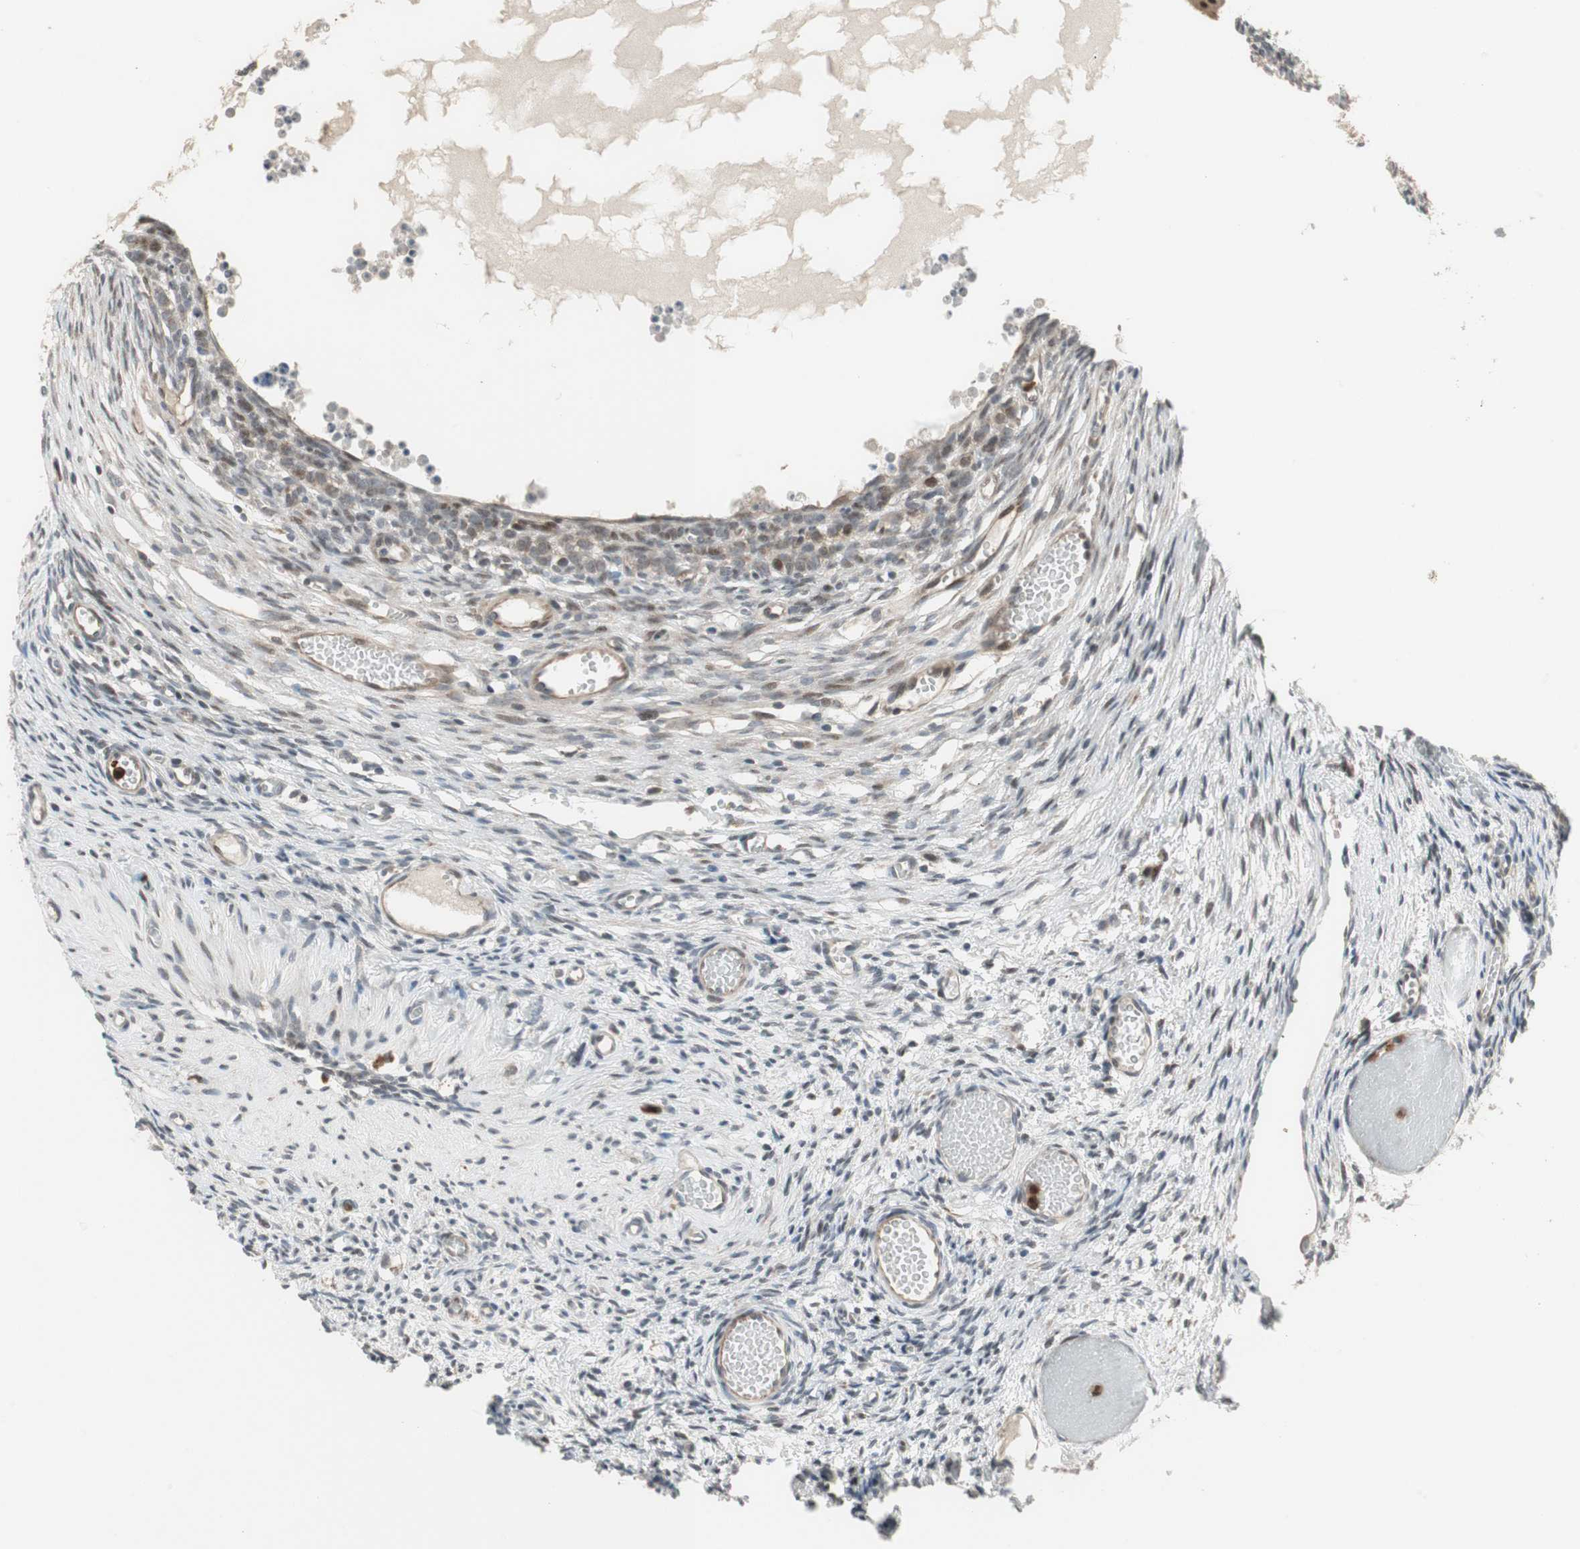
{"staining": {"intensity": "weak", "quantity": "<25%", "location": "nuclear"}, "tissue": "ovary", "cell_type": "Ovarian stroma cells", "image_type": "normal", "snomed": [{"axis": "morphology", "description": "Normal tissue, NOS"}, {"axis": "topography", "description": "Ovary"}], "caption": "IHC photomicrograph of benign ovary: ovary stained with DAB (3,3'-diaminobenzidine) shows no significant protein expression in ovarian stroma cells.", "gene": "SNX4", "patient": {"sex": "female", "age": 35}}